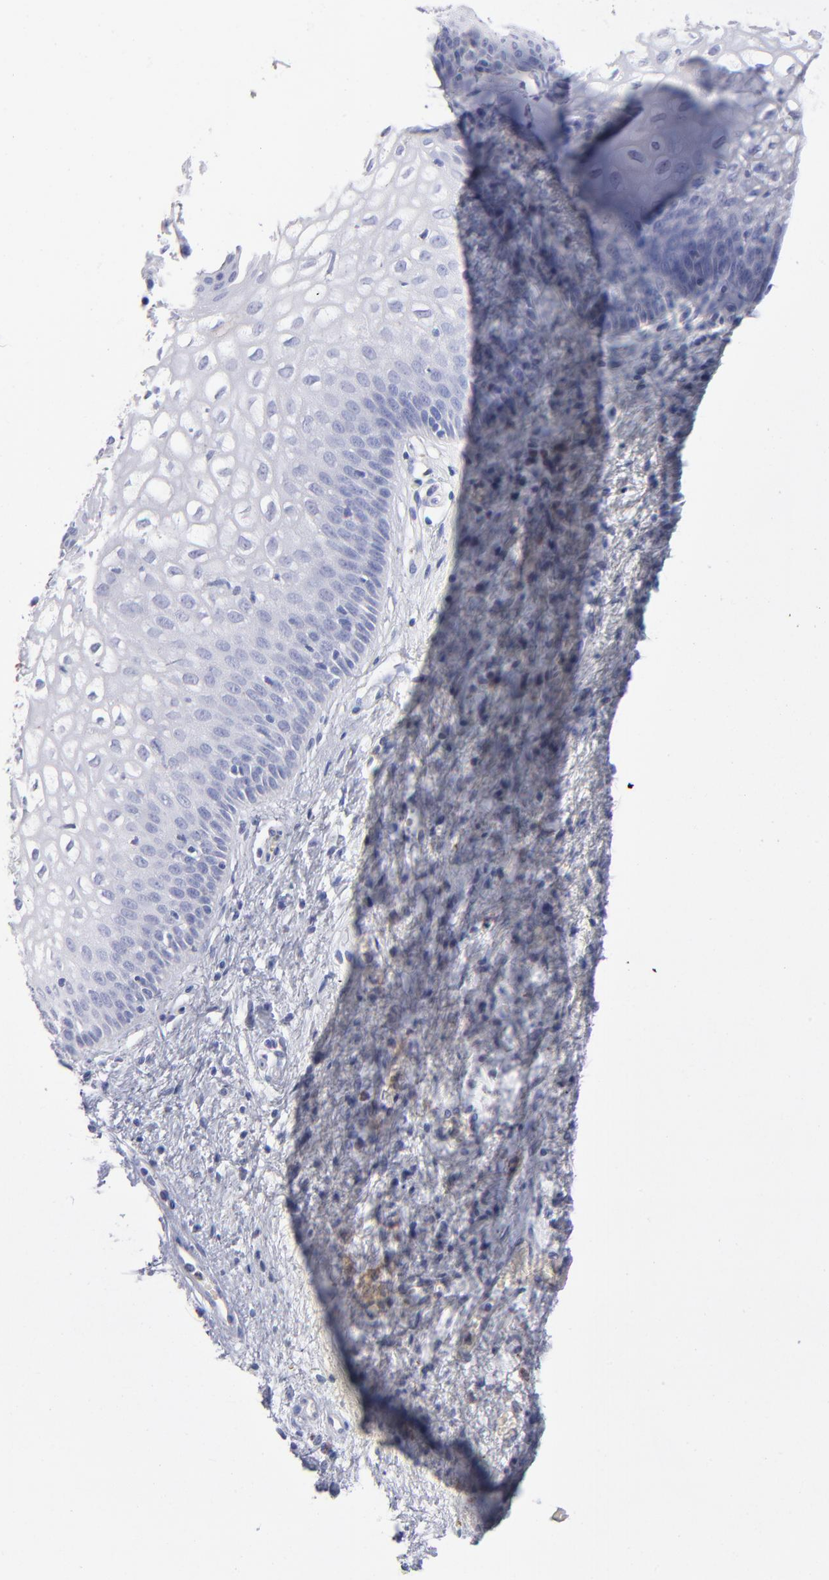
{"staining": {"intensity": "negative", "quantity": "none", "location": "none"}, "tissue": "vagina", "cell_type": "Squamous epithelial cells", "image_type": "normal", "snomed": [{"axis": "morphology", "description": "Normal tissue, NOS"}, {"axis": "topography", "description": "Vagina"}], "caption": "Immunohistochemistry (IHC) of benign vagina shows no expression in squamous epithelial cells. (Stains: DAB (3,3'-diaminobenzidine) immunohistochemistry (IHC) with hematoxylin counter stain, Microscopy: brightfield microscopy at high magnification).", "gene": "HP", "patient": {"sex": "female", "age": 34}}